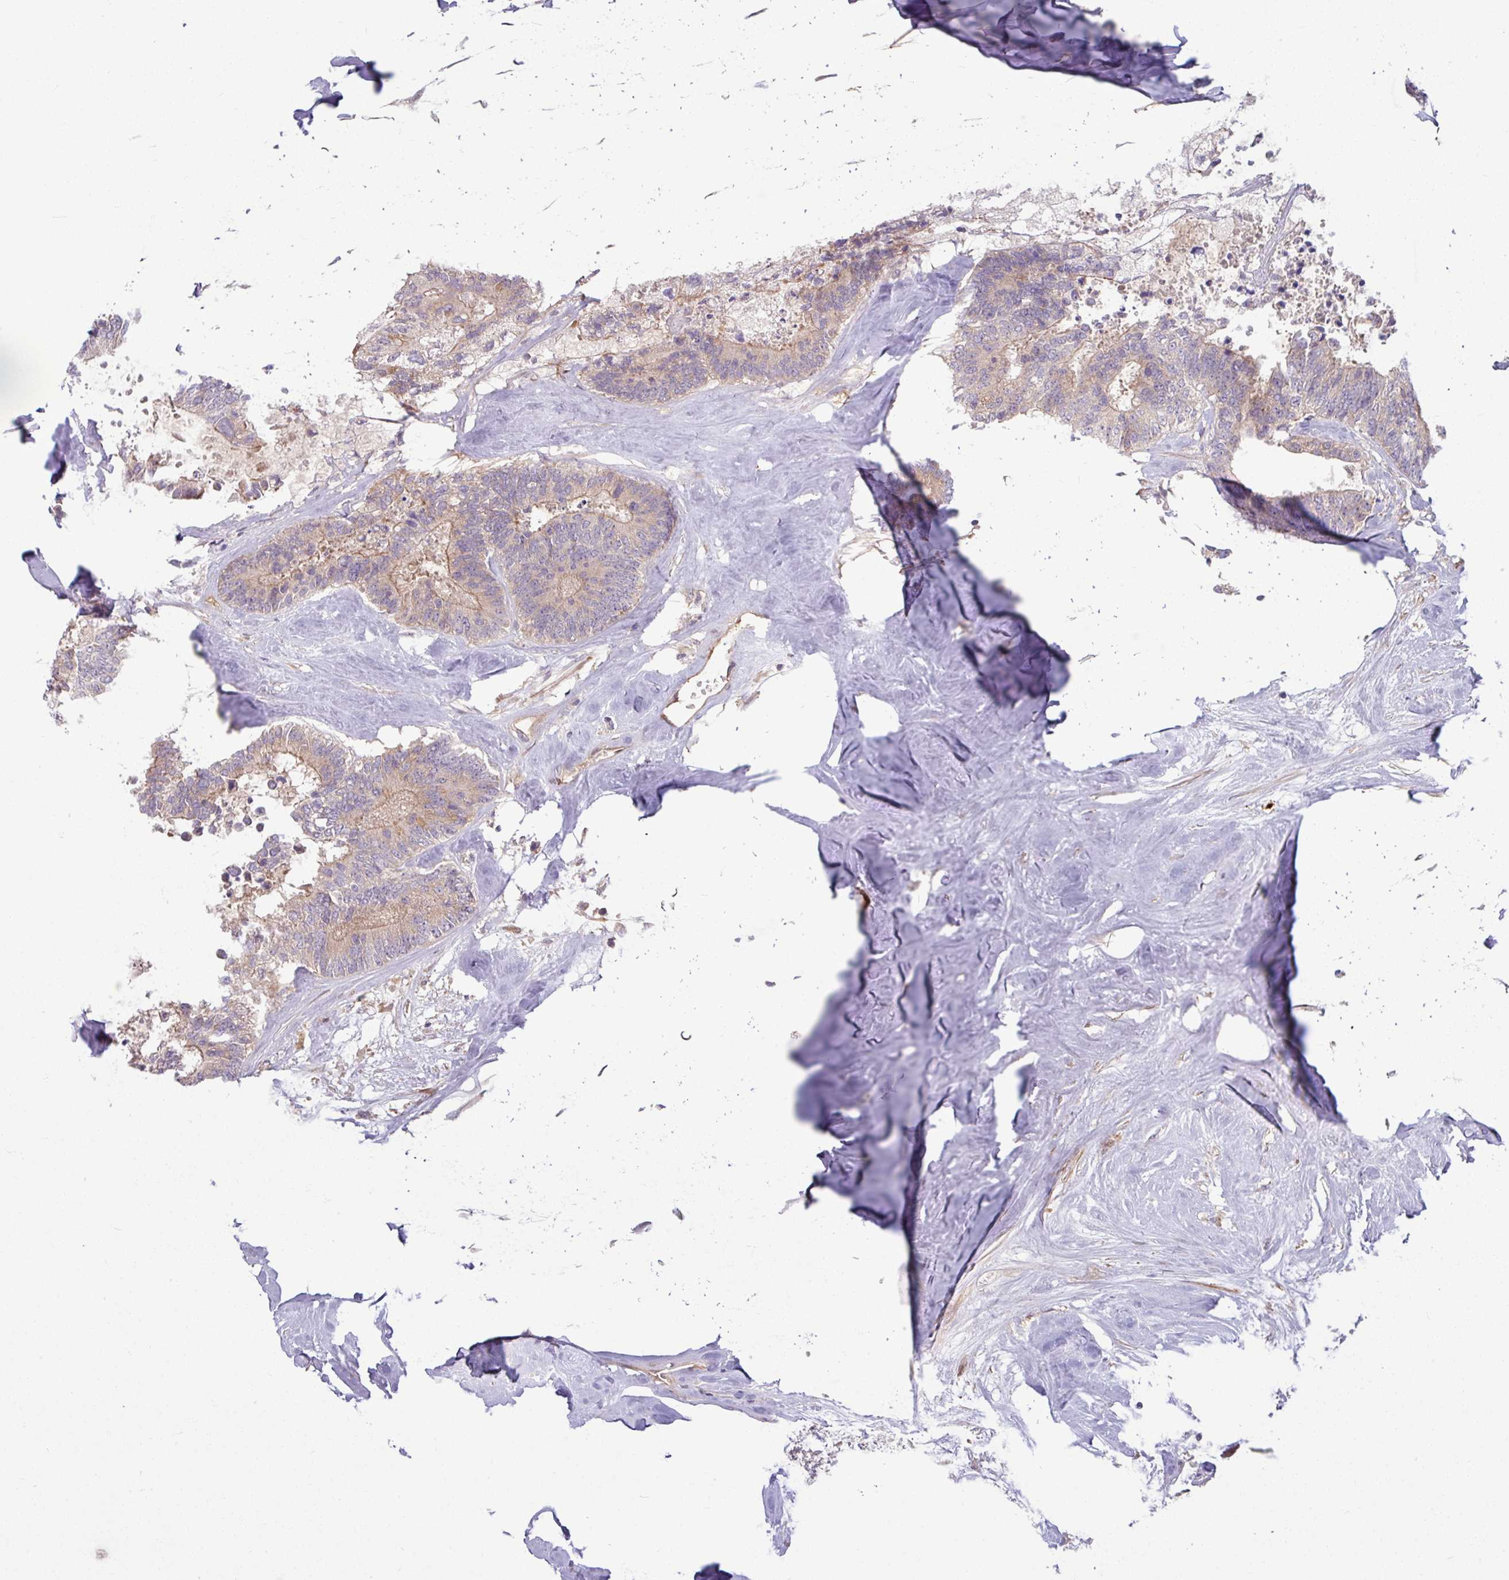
{"staining": {"intensity": "weak", "quantity": "25%-75%", "location": "cytoplasmic/membranous"}, "tissue": "colorectal cancer", "cell_type": "Tumor cells", "image_type": "cancer", "snomed": [{"axis": "morphology", "description": "Adenocarcinoma, NOS"}, {"axis": "topography", "description": "Colon"}, {"axis": "topography", "description": "Rectum"}], "caption": "Tumor cells reveal low levels of weak cytoplasmic/membranous positivity in approximately 25%-75% of cells in human adenocarcinoma (colorectal).", "gene": "B4GALNT4", "patient": {"sex": "male", "age": 57}}